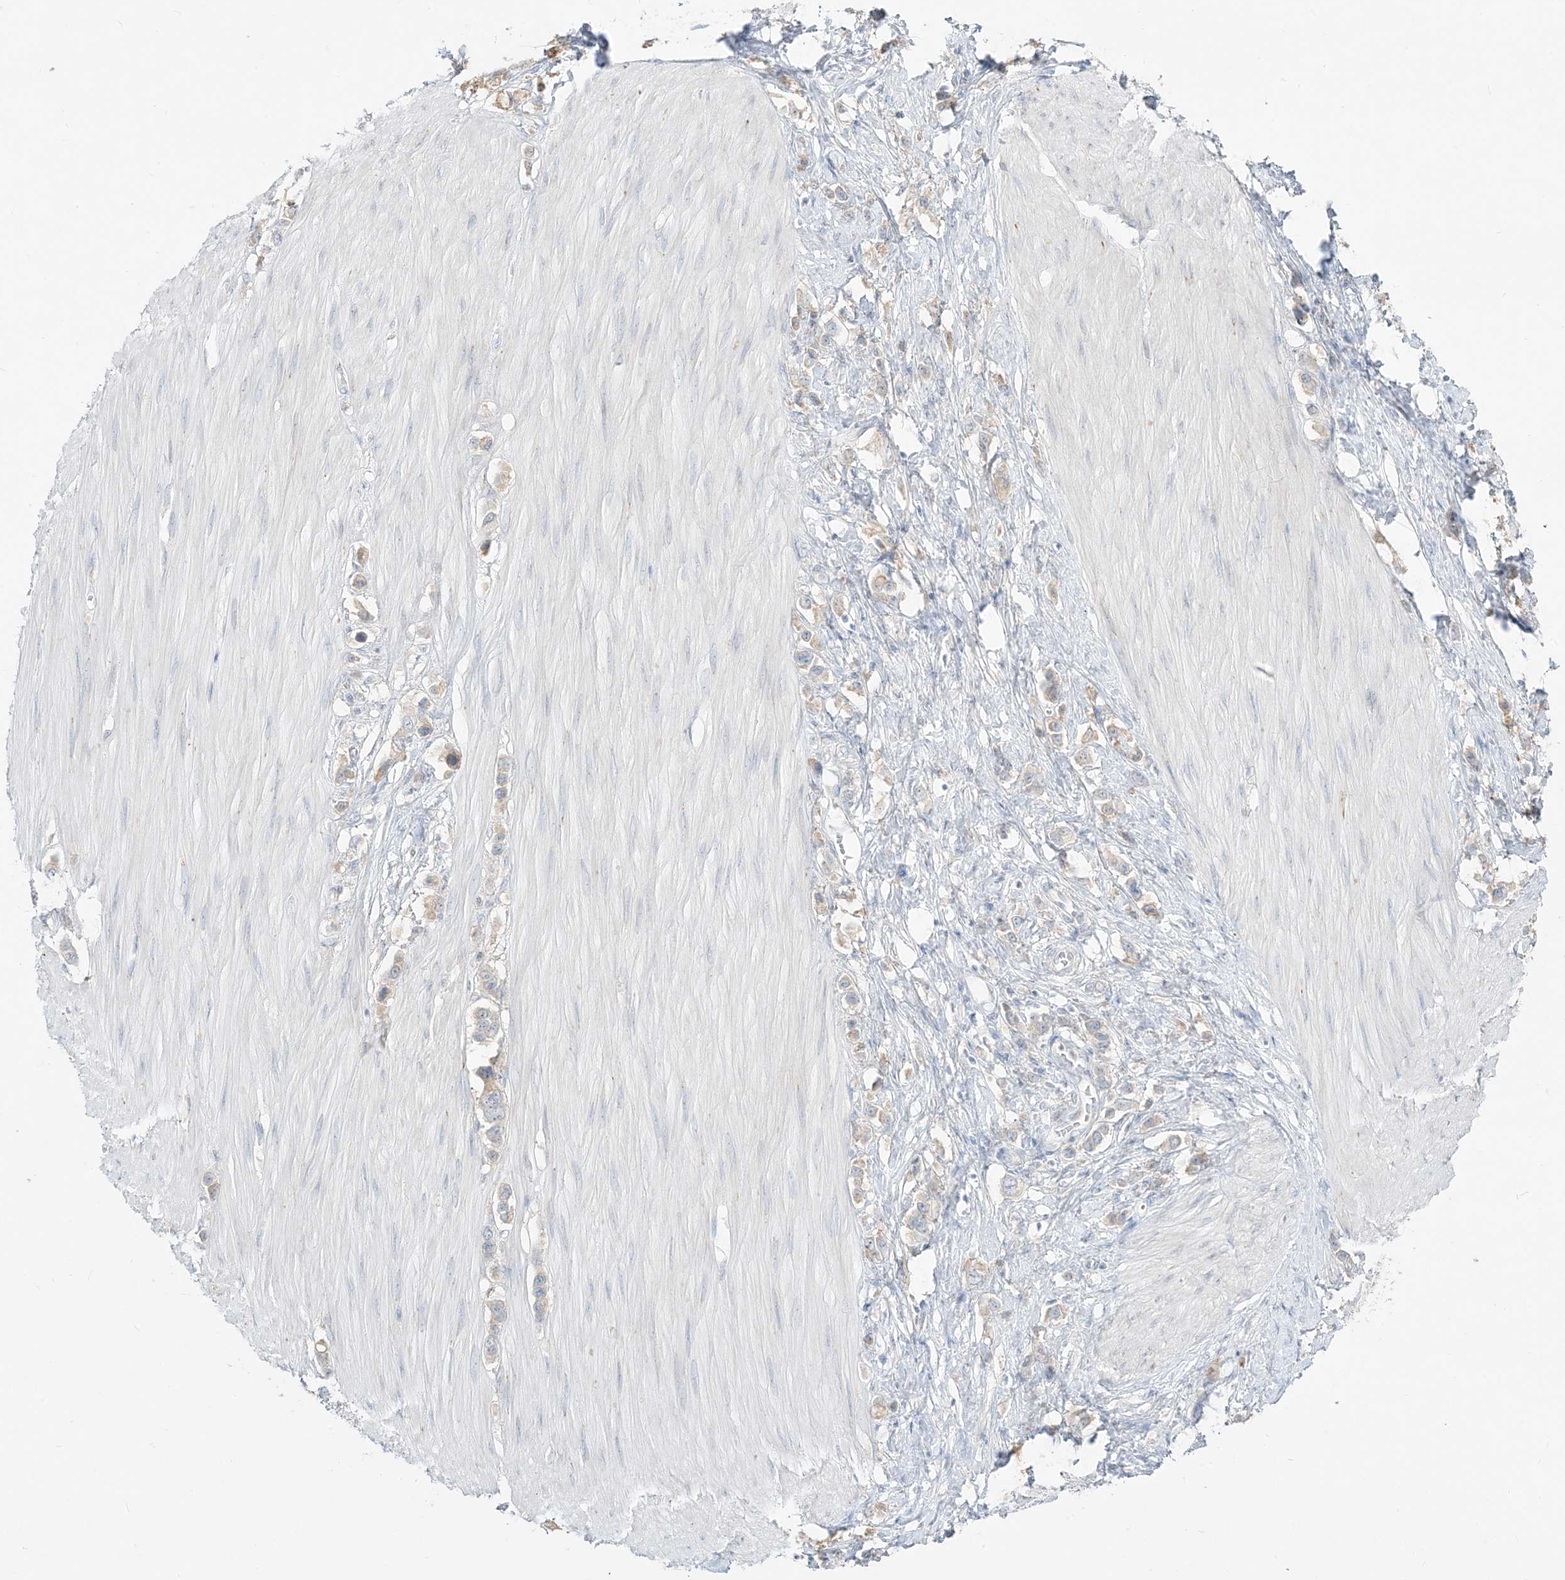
{"staining": {"intensity": "weak", "quantity": "<25%", "location": "cytoplasmic/membranous"}, "tissue": "stomach cancer", "cell_type": "Tumor cells", "image_type": "cancer", "snomed": [{"axis": "morphology", "description": "Adenocarcinoma, NOS"}, {"axis": "topography", "description": "Stomach"}], "caption": "Micrograph shows no protein positivity in tumor cells of stomach cancer (adenocarcinoma) tissue. (DAB immunohistochemistry (IHC) visualized using brightfield microscopy, high magnification).", "gene": "LOXL3", "patient": {"sex": "female", "age": 65}}